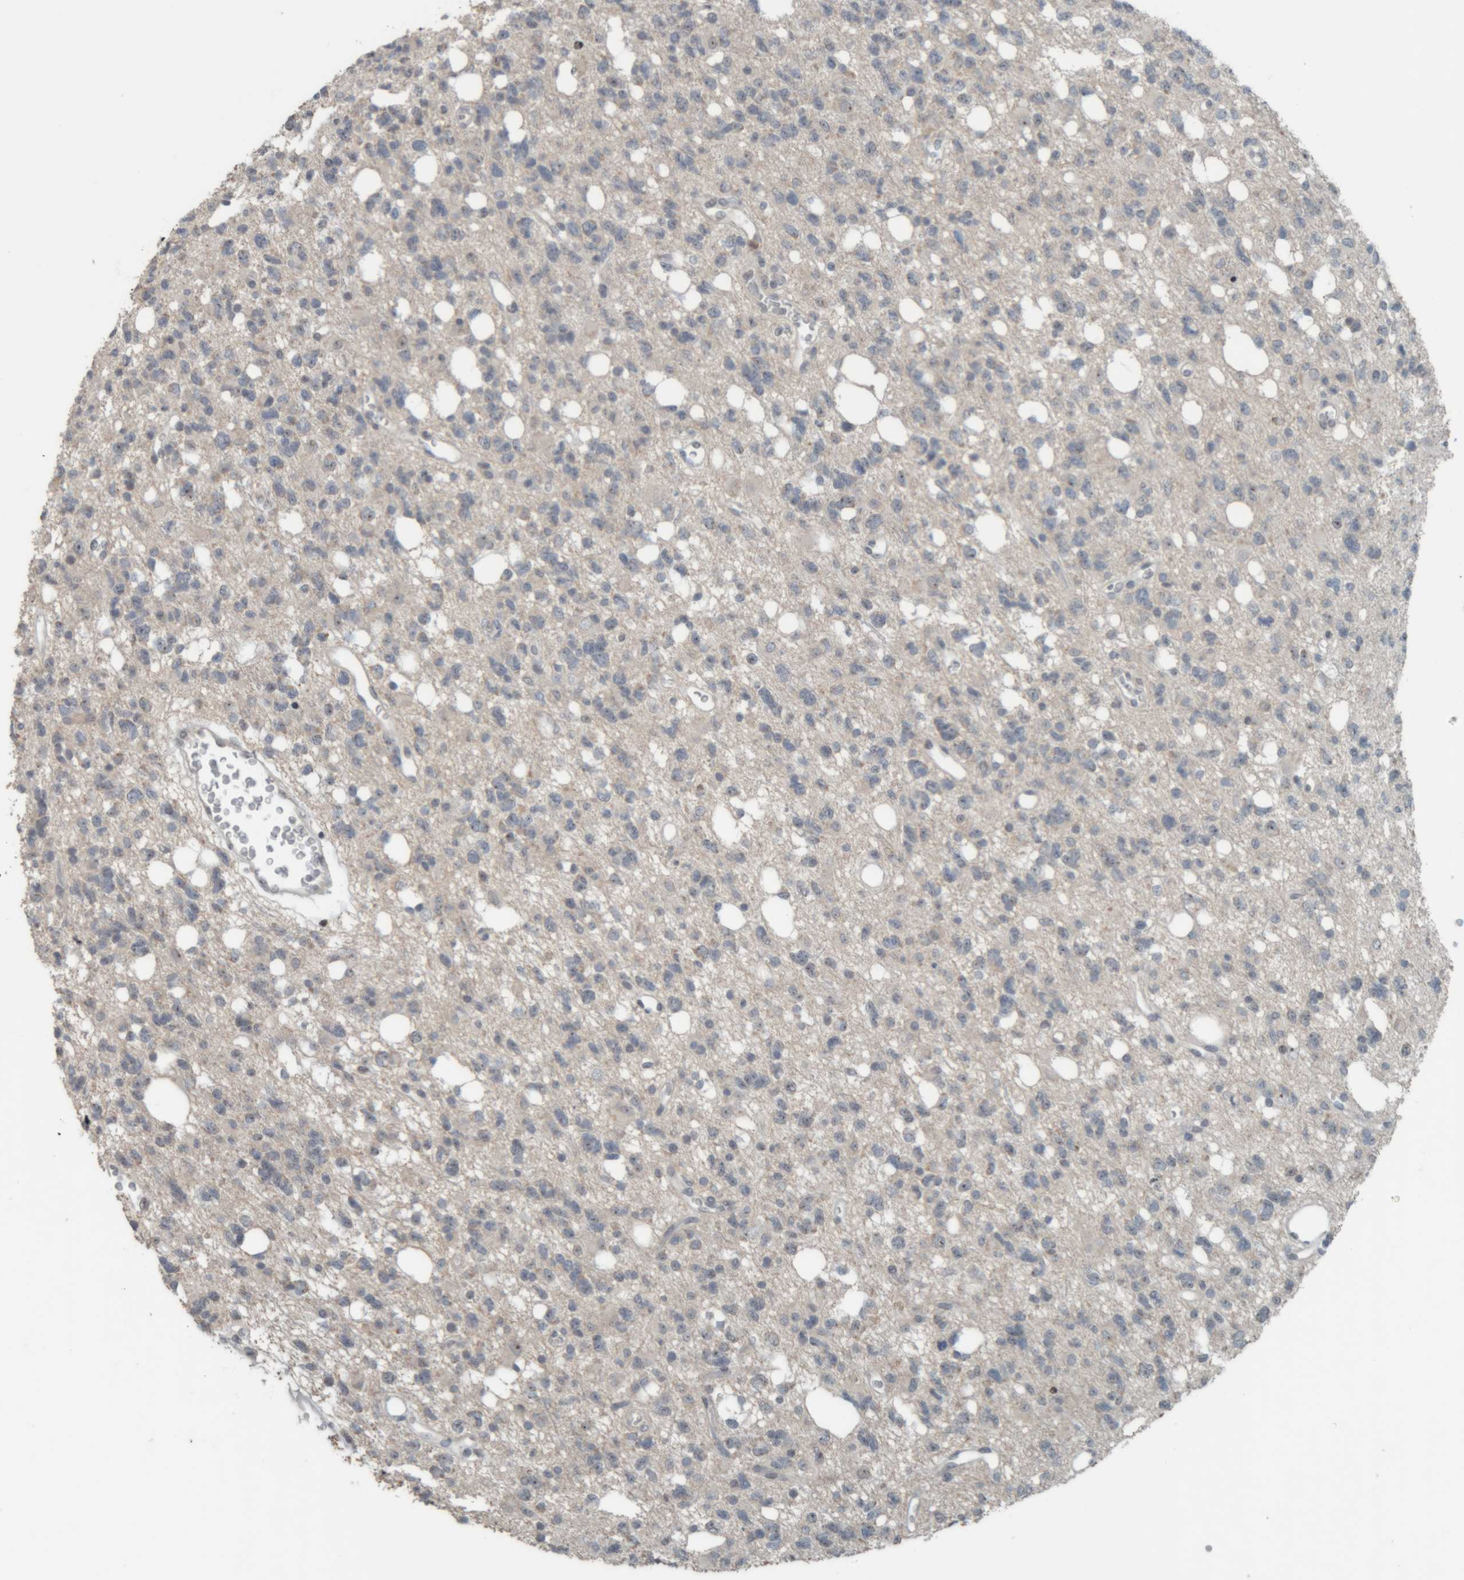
{"staining": {"intensity": "negative", "quantity": "none", "location": "none"}, "tissue": "glioma", "cell_type": "Tumor cells", "image_type": "cancer", "snomed": [{"axis": "morphology", "description": "Glioma, malignant, High grade"}, {"axis": "topography", "description": "Brain"}], "caption": "Immunohistochemical staining of human malignant glioma (high-grade) displays no significant staining in tumor cells.", "gene": "RPF1", "patient": {"sex": "female", "age": 62}}